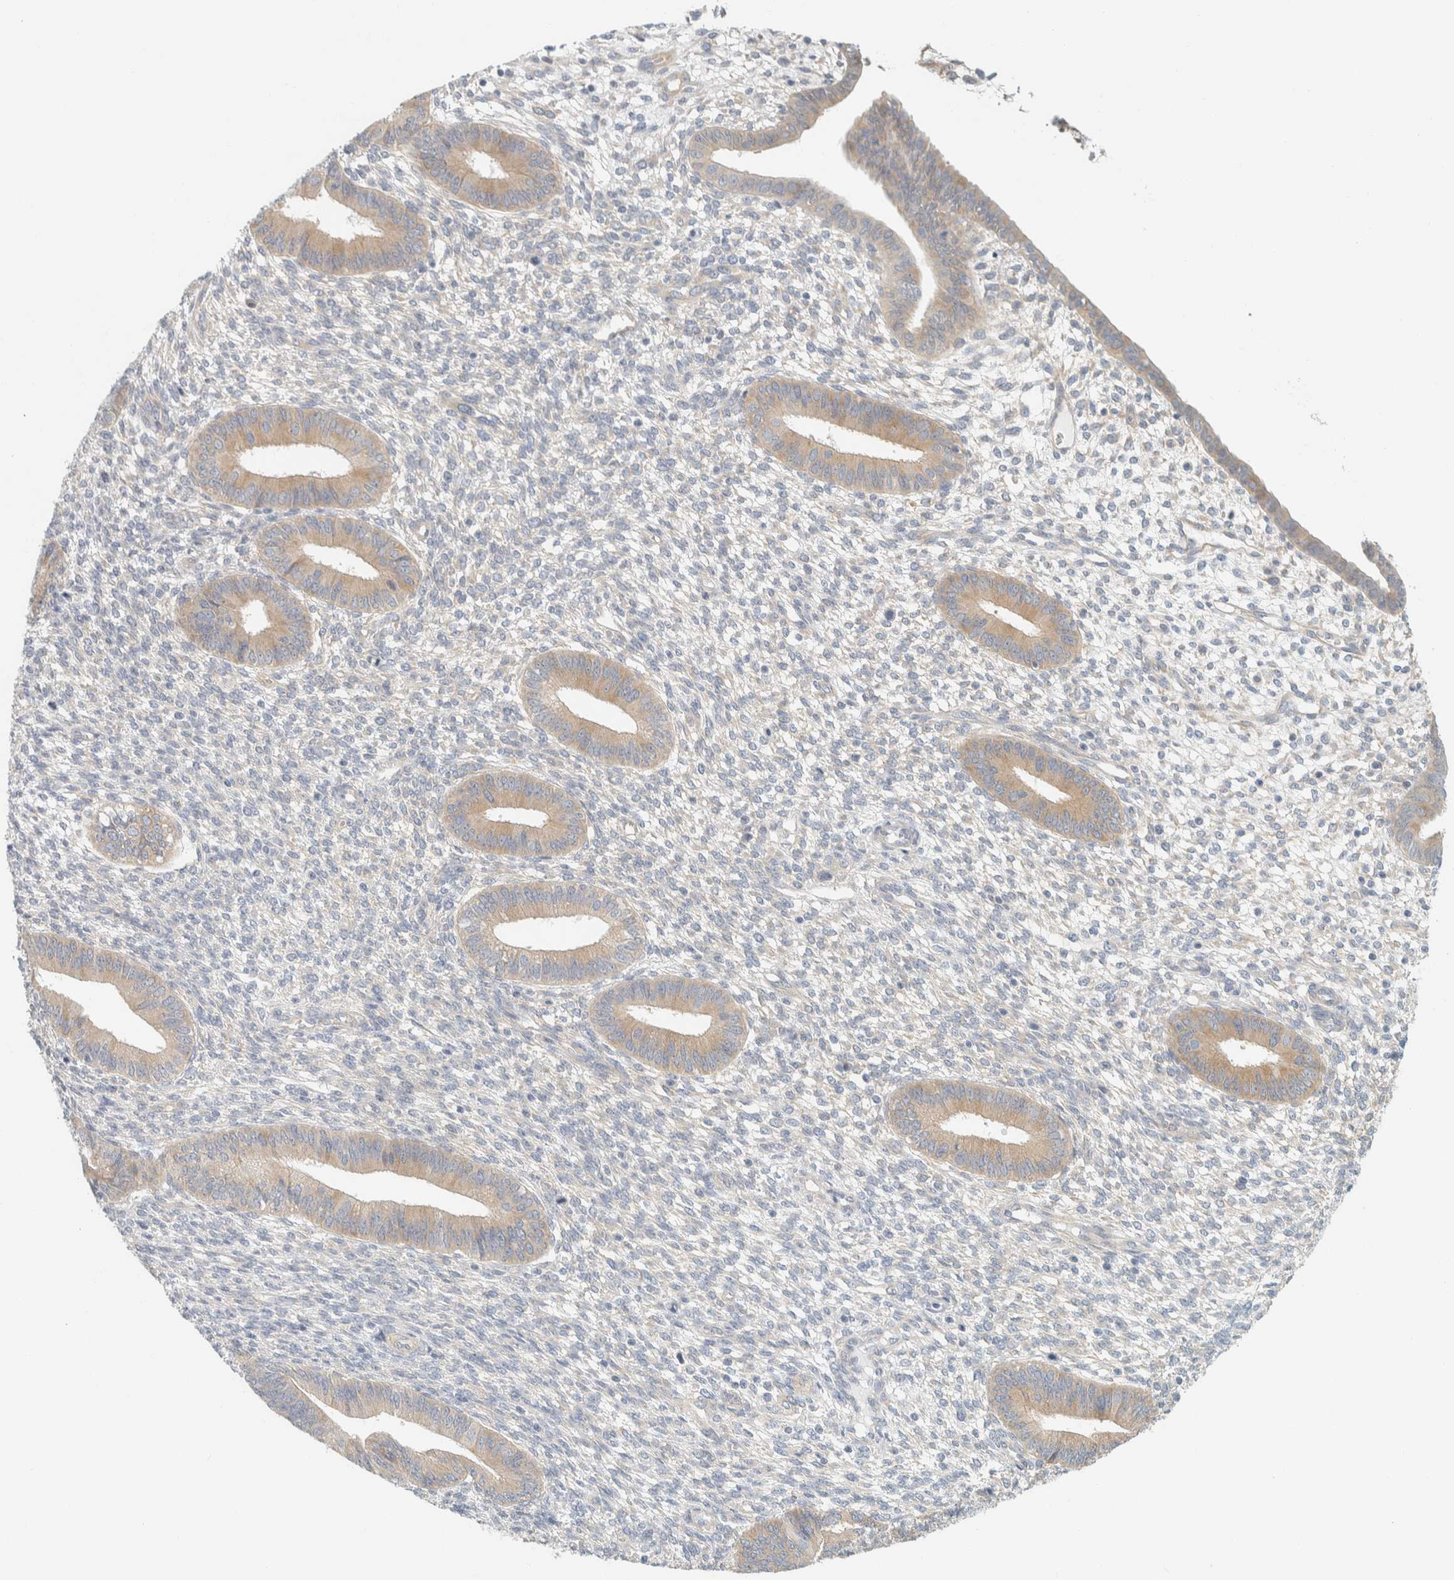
{"staining": {"intensity": "negative", "quantity": "none", "location": "none"}, "tissue": "endometrium", "cell_type": "Cells in endometrial stroma", "image_type": "normal", "snomed": [{"axis": "morphology", "description": "Normal tissue, NOS"}, {"axis": "topography", "description": "Endometrium"}], "caption": "High magnification brightfield microscopy of normal endometrium stained with DAB (brown) and counterstained with hematoxylin (blue): cells in endometrial stroma show no significant expression.", "gene": "AARSD1", "patient": {"sex": "female", "age": 46}}